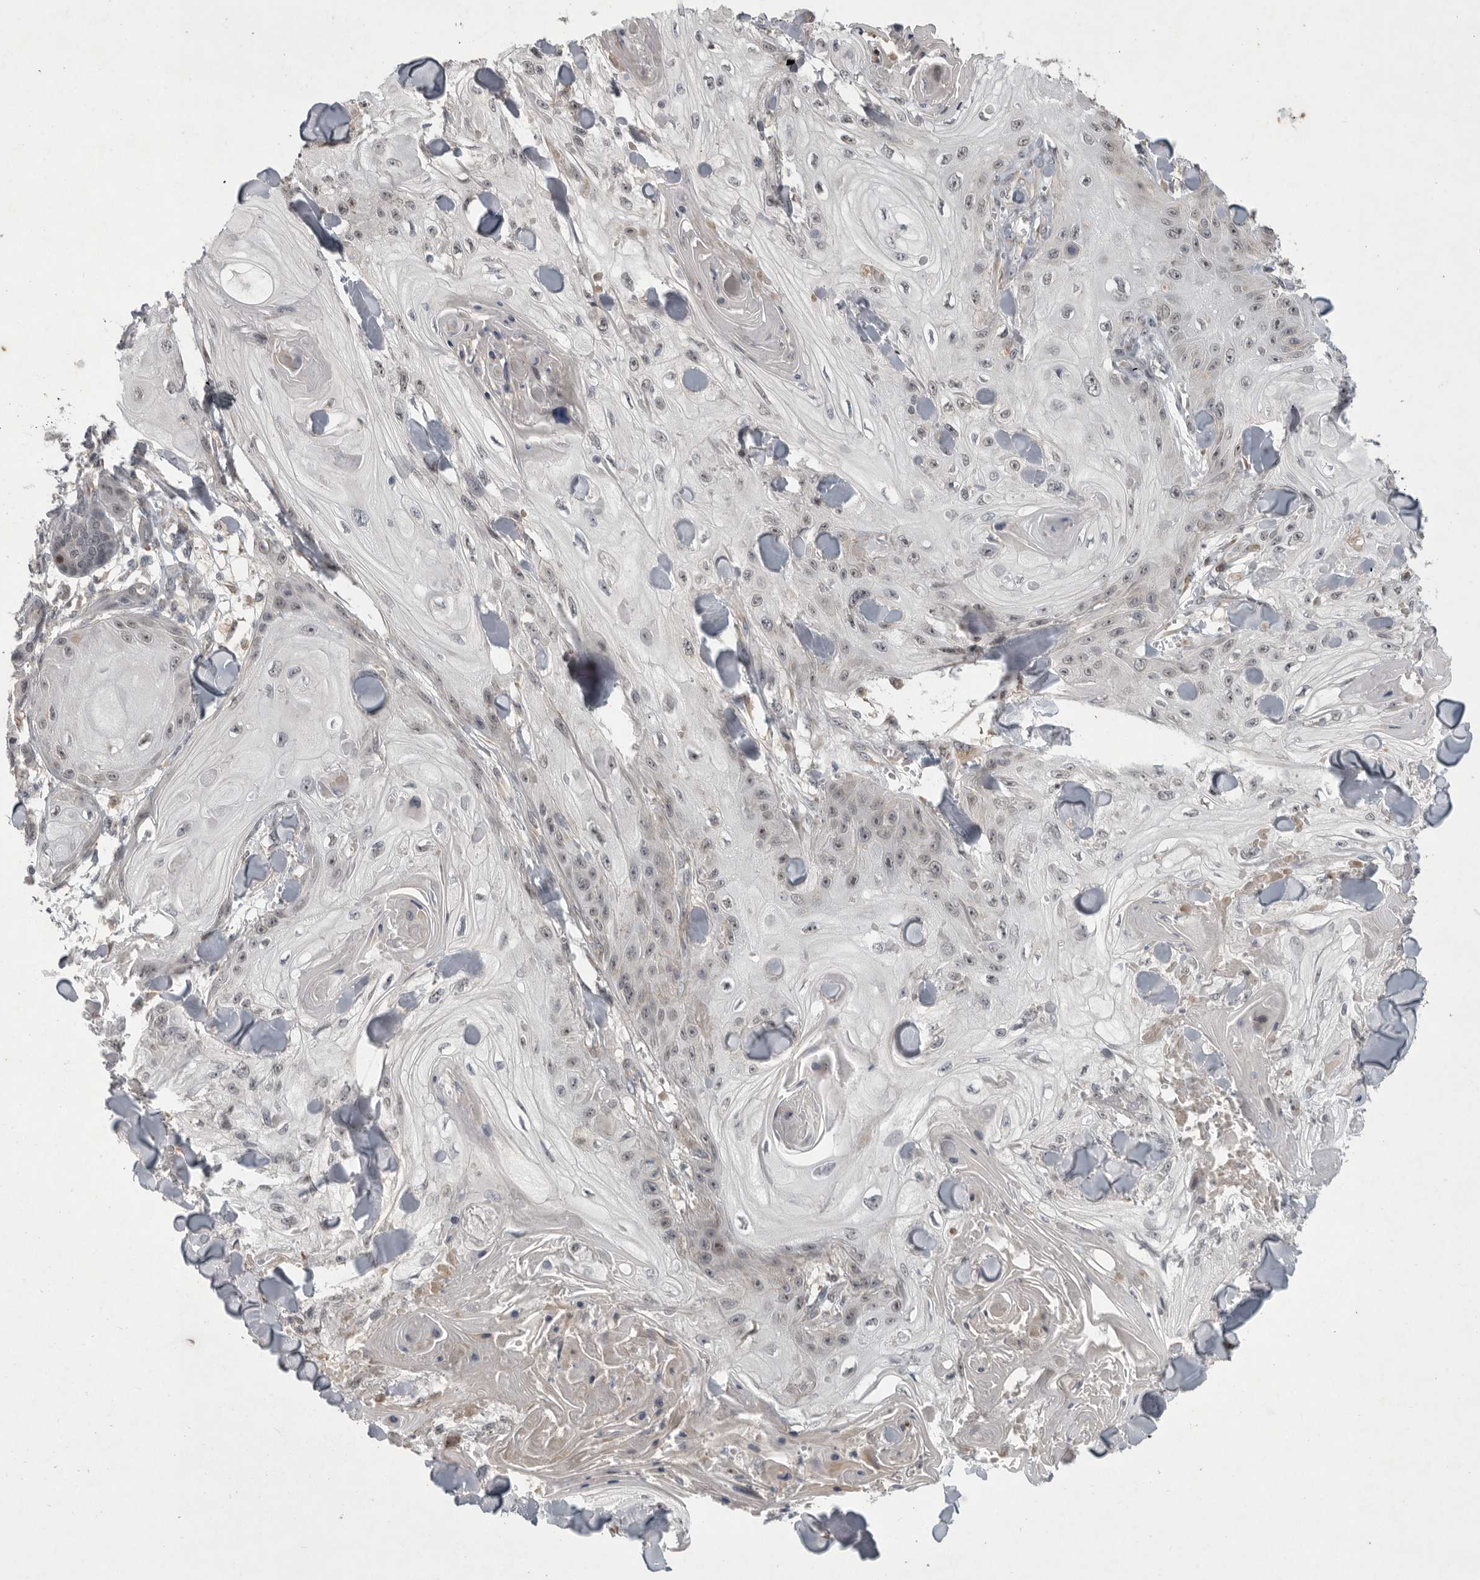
{"staining": {"intensity": "negative", "quantity": "none", "location": "none"}, "tissue": "skin cancer", "cell_type": "Tumor cells", "image_type": "cancer", "snomed": [{"axis": "morphology", "description": "Squamous cell carcinoma, NOS"}, {"axis": "topography", "description": "Skin"}], "caption": "Protein analysis of skin cancer exhibits no significant positivity in tumor cells. (Brightfield microscopy of DAB immunohistochemistry (IHC) at high magnification).", "gene": "MAN2A1", "patient": {"sex": "male", "age": 74}}